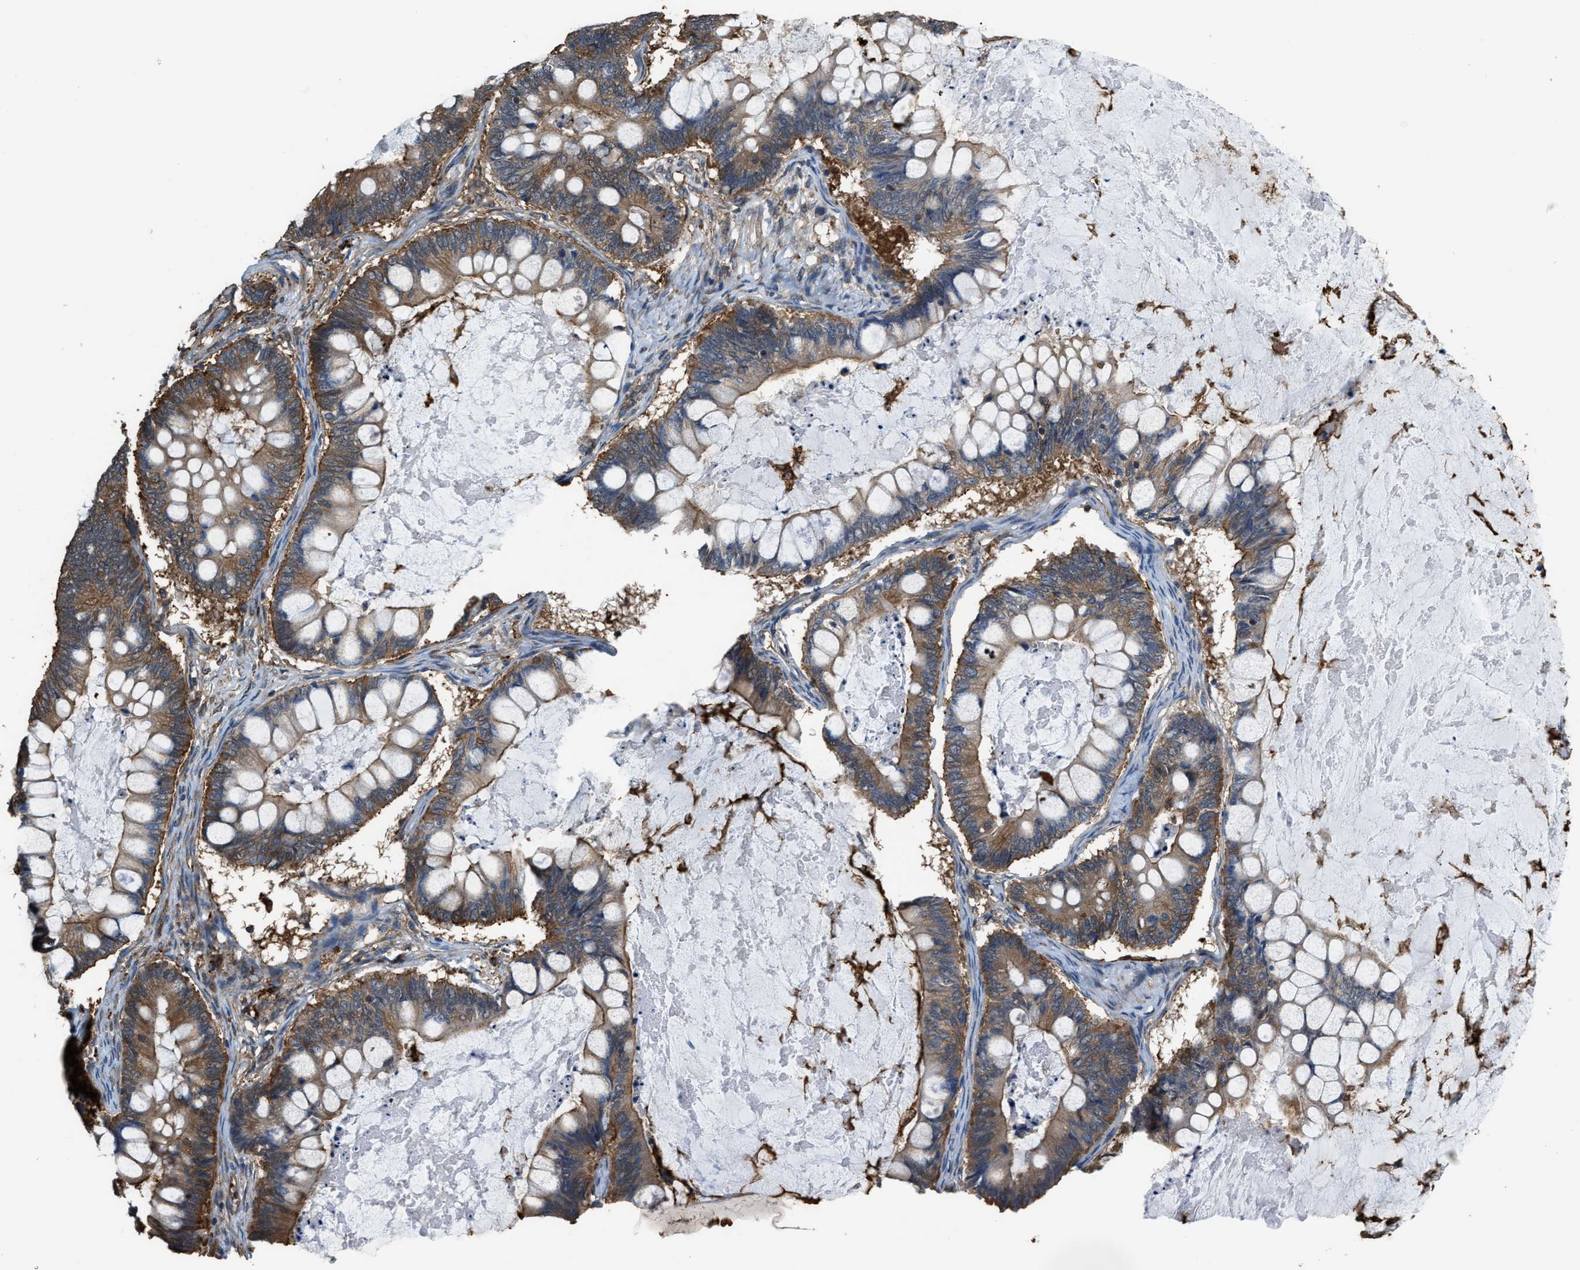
{"staining": {"intensity": "moderate", "quantity": ">75%", "location": "cytoplasmic/membranous"}, "tissue": "ovarian cancer", "cell_type": "Tumor cells", "image_type": "cancer", "snomed": [{"axis": "morphology", "description": "Cystadenocarcinoma, mucinous, NOS"}, {"axis": "topography", "description": "Ovary"}], "caption": "Immunohistochemistry staining of ovarian mucinous cystadenocarcinoma, which shows medium levels of moderate cytoplasmic/membranous expression in about >75% of tumor cells indicating moderate cytoplasmic/membranous protein staining. The staining was performed using DAB (3,3'-diaminobenzidine) (brown) for protein detection and nuclei were counterstained in hematoxylin (blue).", "gene": "ATIC", "patient": {"sex": "female", "age": 61}}